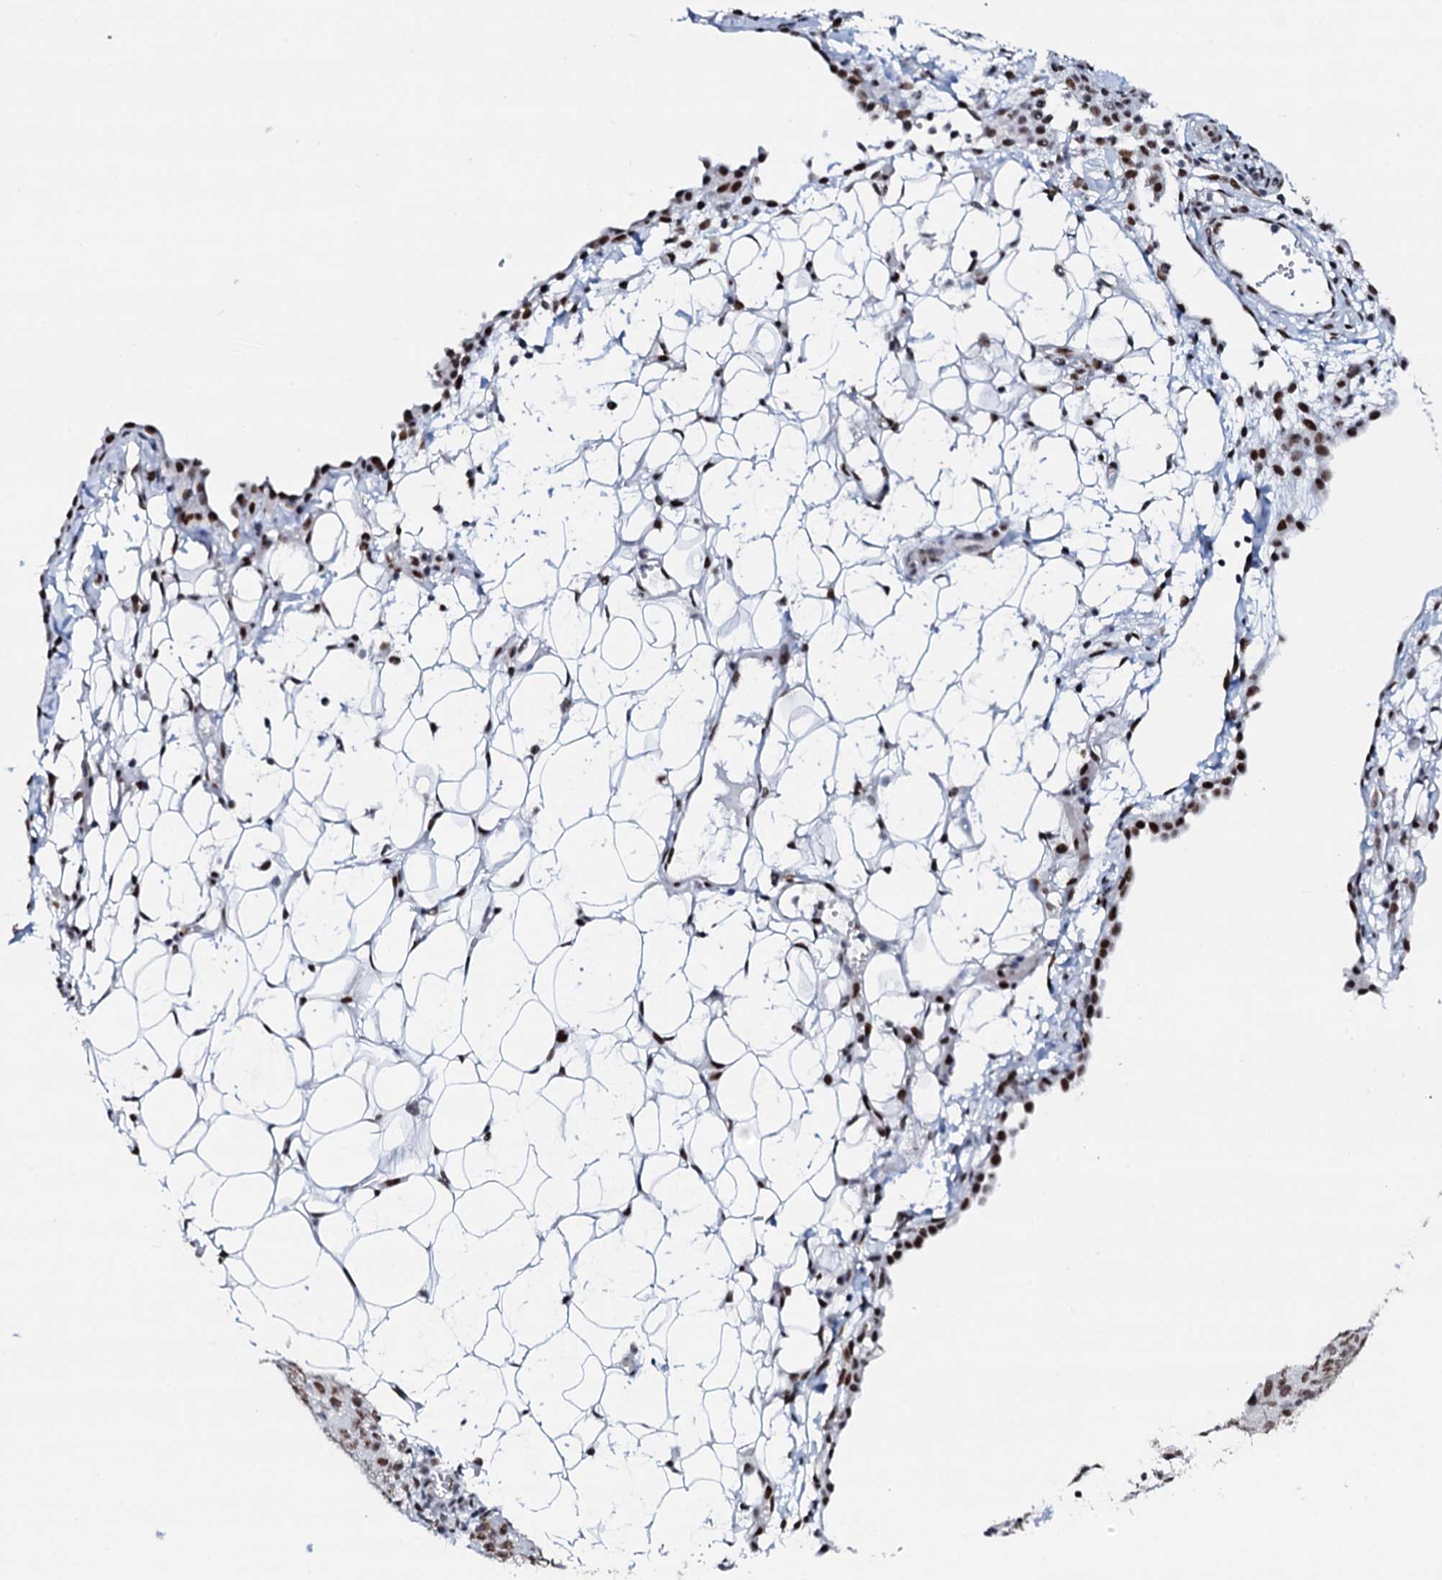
{"staining": {"intensity": "moderate", "quantity": ">75%", "location": "nuclear"}, "tissue": "ovarian cancer", "cell_type": "Tumor cells", "image_type": "cancer", "snomed": [{"axis": "morphology", "description": "Carcinoma, endometroid"}, {"axis": "topography", "description": "Ovary"}], "caption": "Human ovarian cancer stained with a protein marker exhibits moderate staining in tumor cells.", "gene": "NKAPD1", "patient": {"sex": "female", "age": 42}}